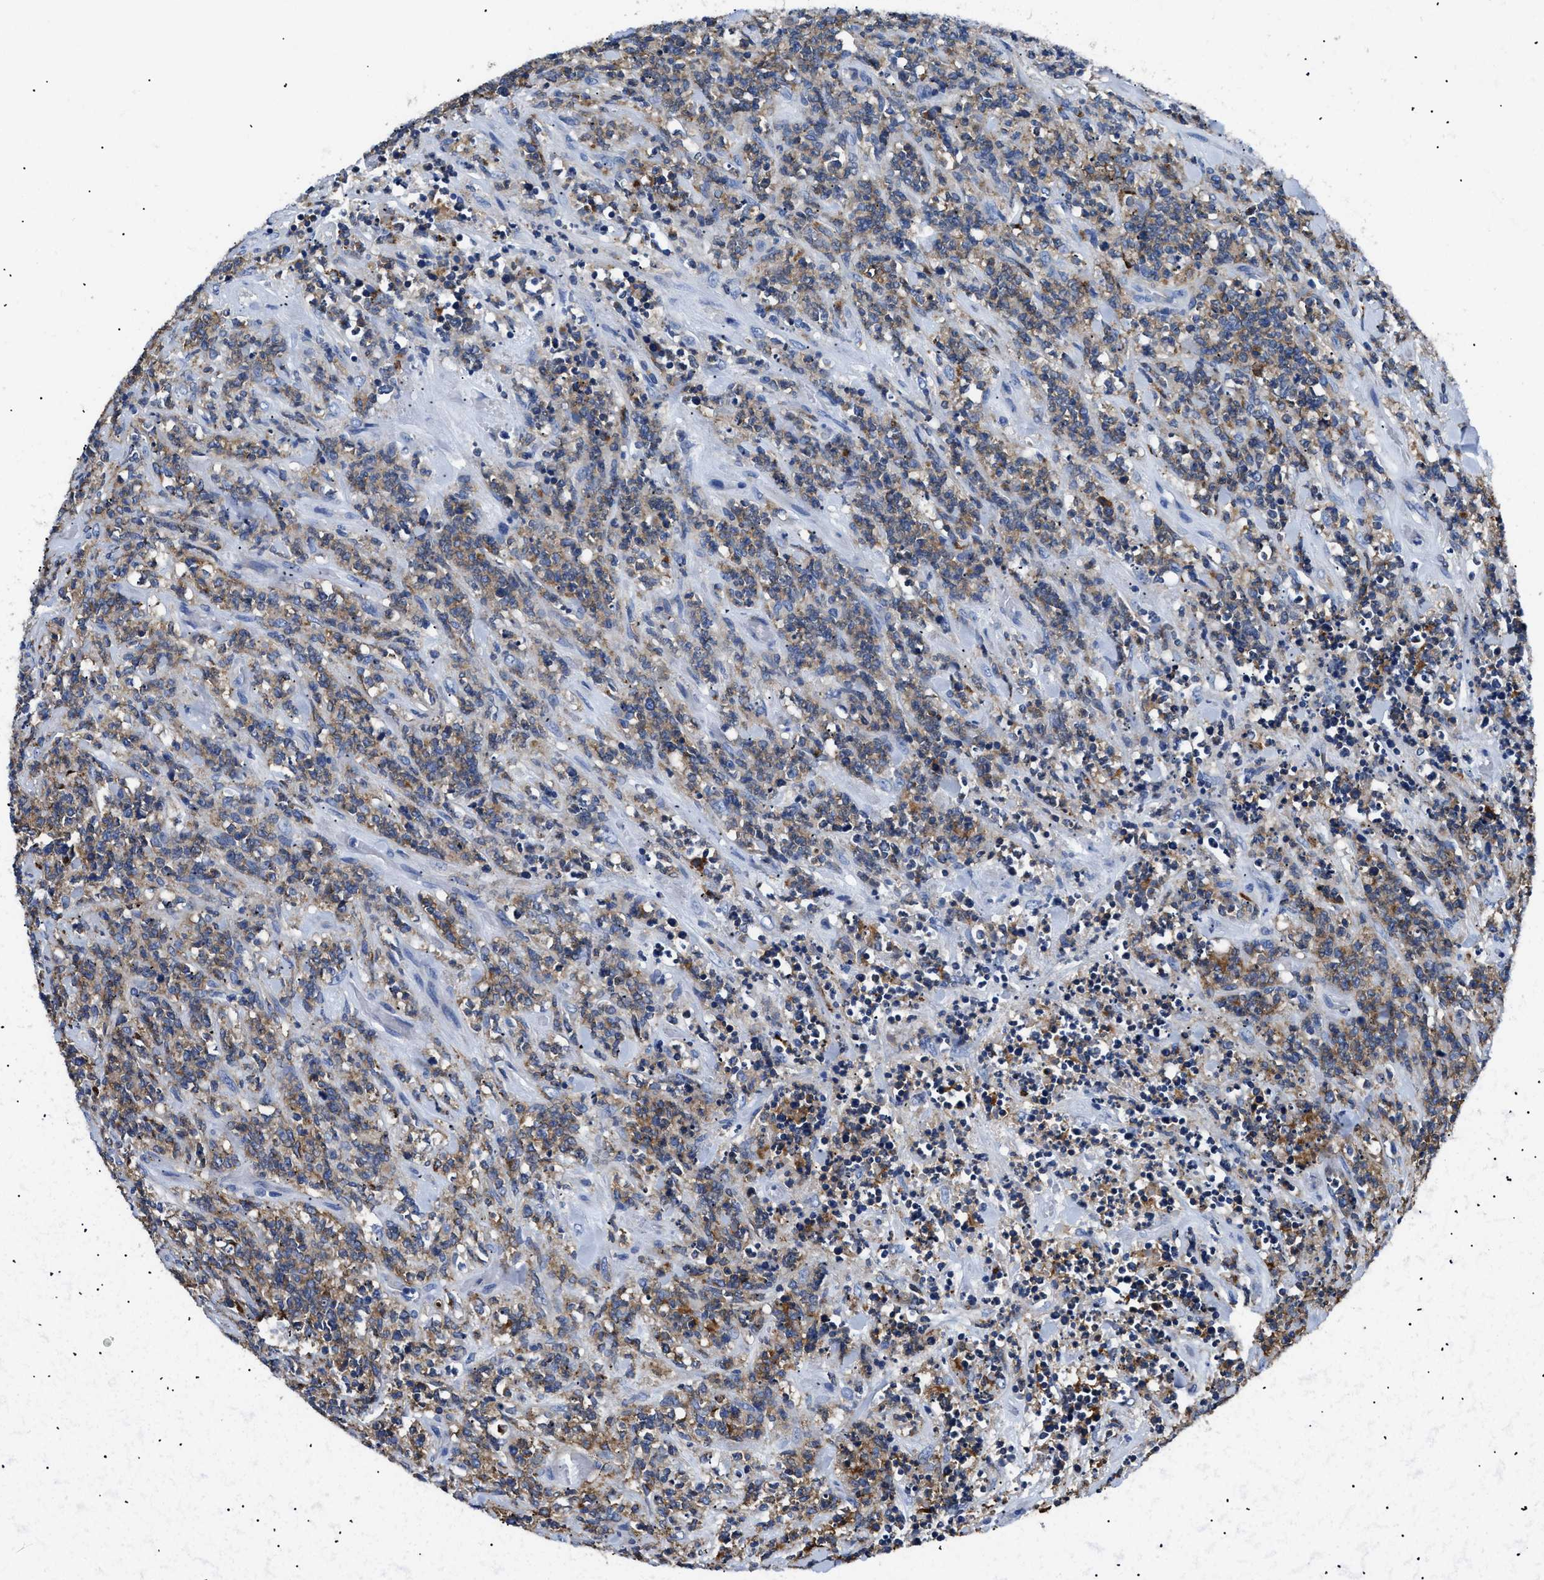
{"staining": {"intensity": "moderate", "quantity": "25%-75%", "location": "cytoplasmic/membranous"}, "tissue": "lymphoma", "cell_type": "Tumor cells", "image_type": "cancer", "snomed": [{"axis": "morphology", "description": "Malignant lymphoma, non-Hodgkin's type, High grade"}, {"axis": "topography", "description": "Soft tissue"}], "caption": "This photomicrograph demonstrates immunohistochemistry (IHC) staining of lymphoma, with medium moderate cytoplasmic/membranous positivity in approximately 25%-75% of tumor cells.", "gene": "HLA-DPA1", "patient": {"sex": "male", "age": 18}}